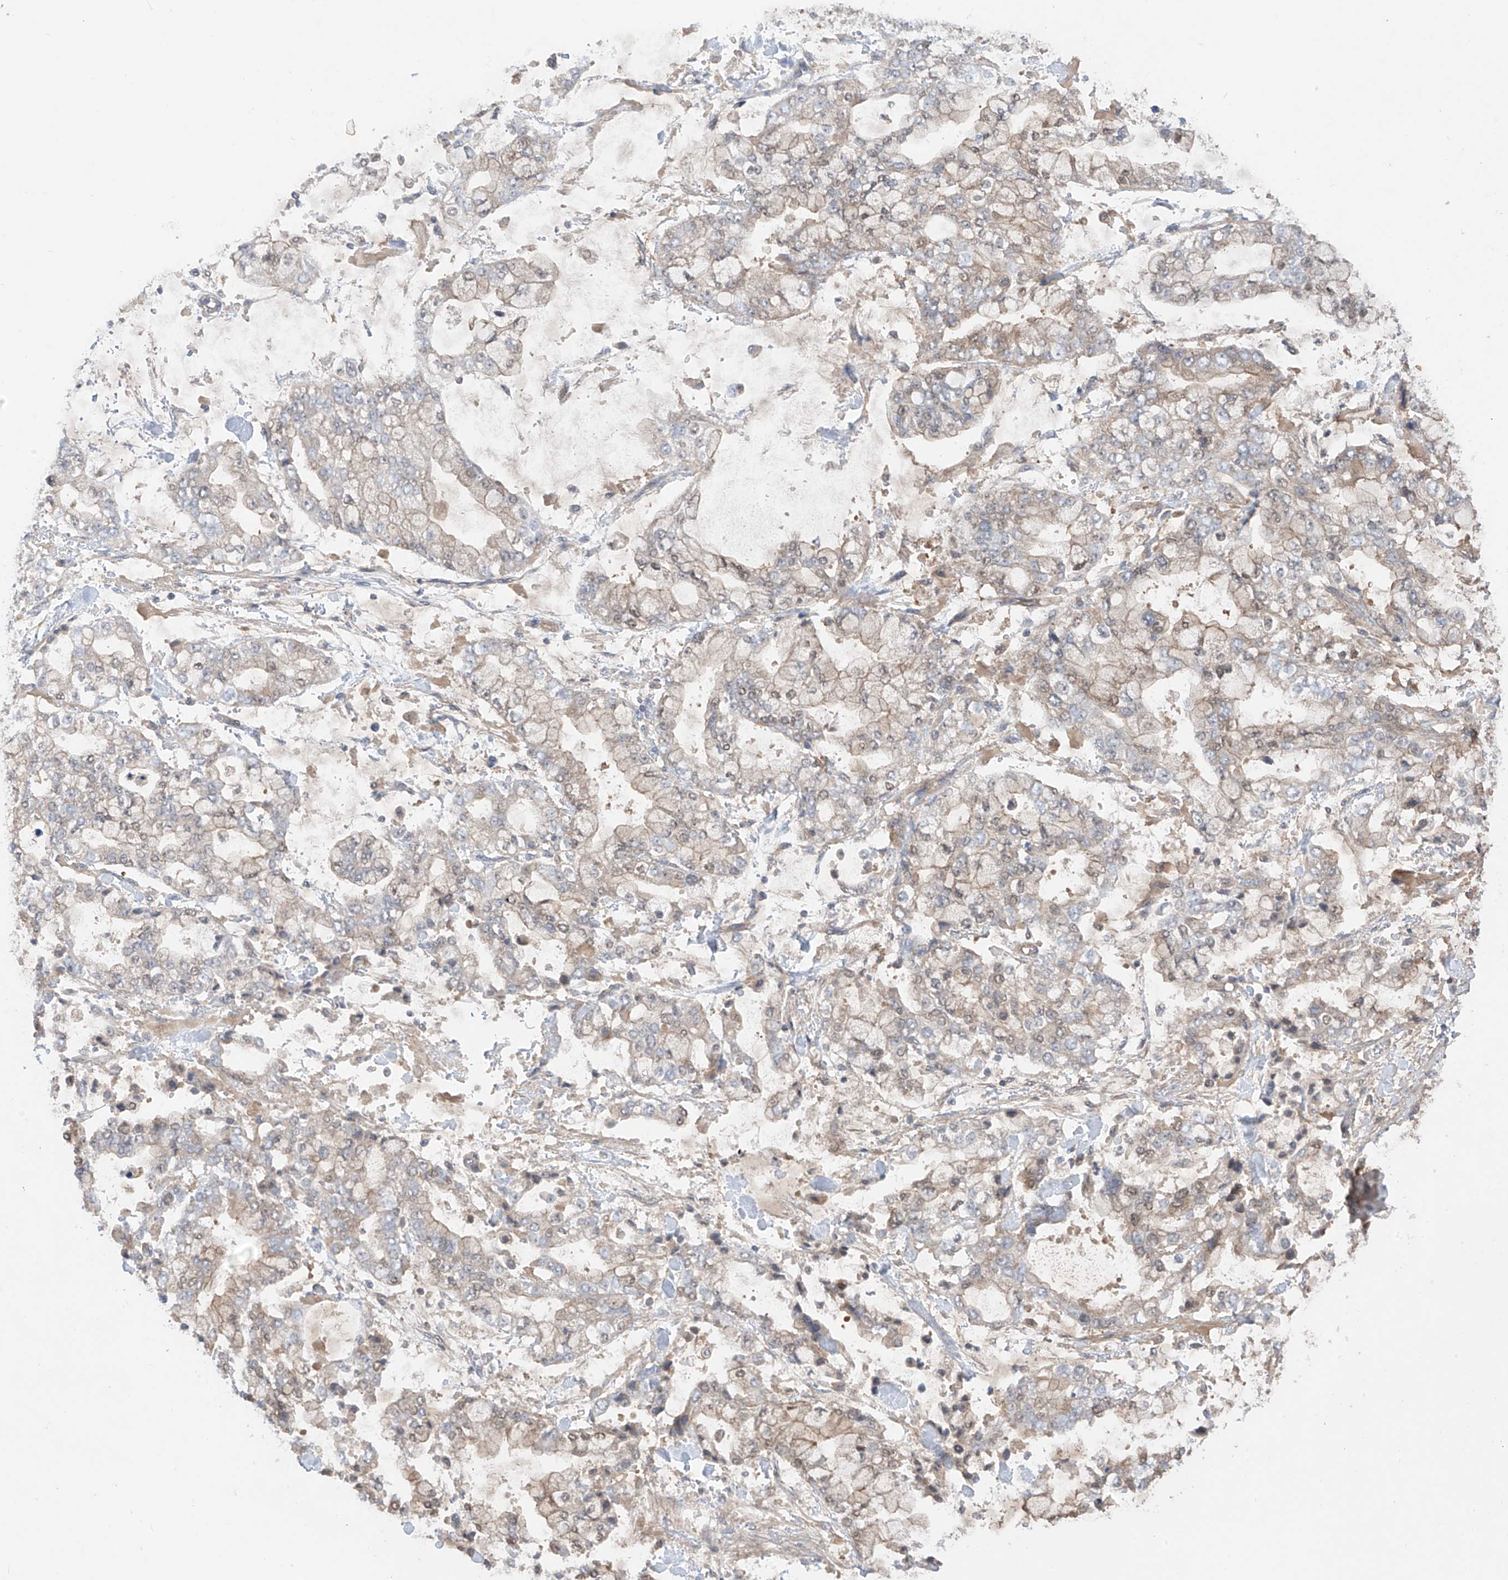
{"staining": {"intensity": "weak", "quantity": "25%-75%", "location": "cytoplasmic/membranous"}, "tissue": "stomach cancer", "cell_type": "Tumor cells", "image_type": "cancer", "snomed": [{"axis": "morphology", "description": "Normal tissue, NOS"}, {"axis": "morphology", "description": "Adenocarcinoma, NOS"}, {"axis": "topography", "description": "Stomach, upper"}, {"axis": "topography", "description": "Stomach"}], "caption": "Adenocarcinoma (stomach) tissue reveals weak cytoplasmic/membranous expression in about 25%-75% of tumor cells, visualized by immunohistochemistry. The protein of interest is shown in brown color, while the nuclei are stained blue.", "gene": "CACNA2D4", "patient": {"sex": "male", "age": 76}}